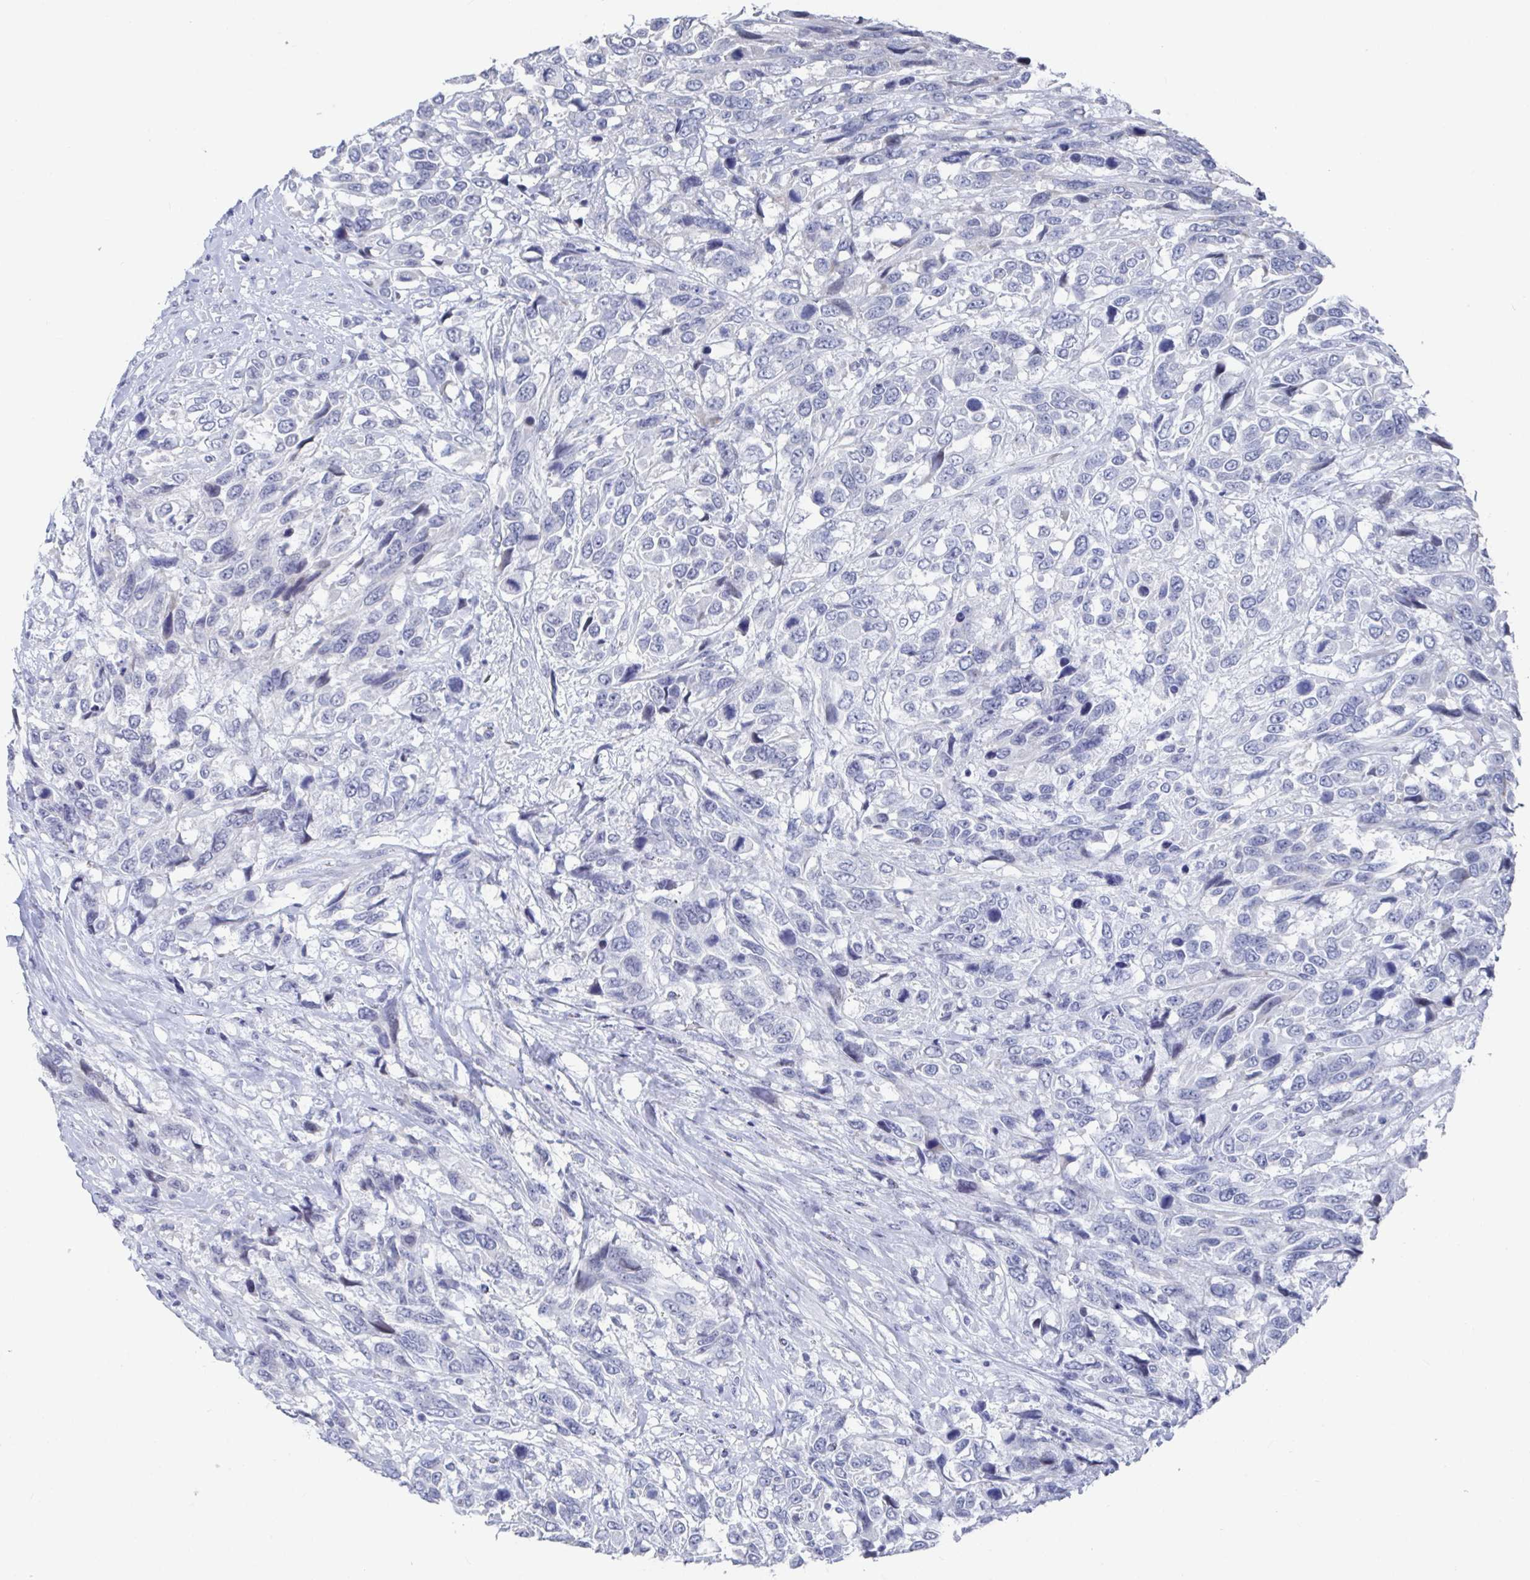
{"staining": {"intensity": "negative", "quantity": "none", "location": "none"}, "tissue": "urothelial cancer", "cell_type": "Tumor cells", "image_type": "cancer", "snomed": [{"axis": "morphology", "description": "Urothelial carcinoma, High grade"}, {"axis": "topography", "description": "Urinary bladder"}], "caption": "This is a photomicrograph of IHC staining of urothelial cancer, which shows no staining in tumor cells.", "gene": "CAMKV", "patient": {"sex": "female", "age": 70}}